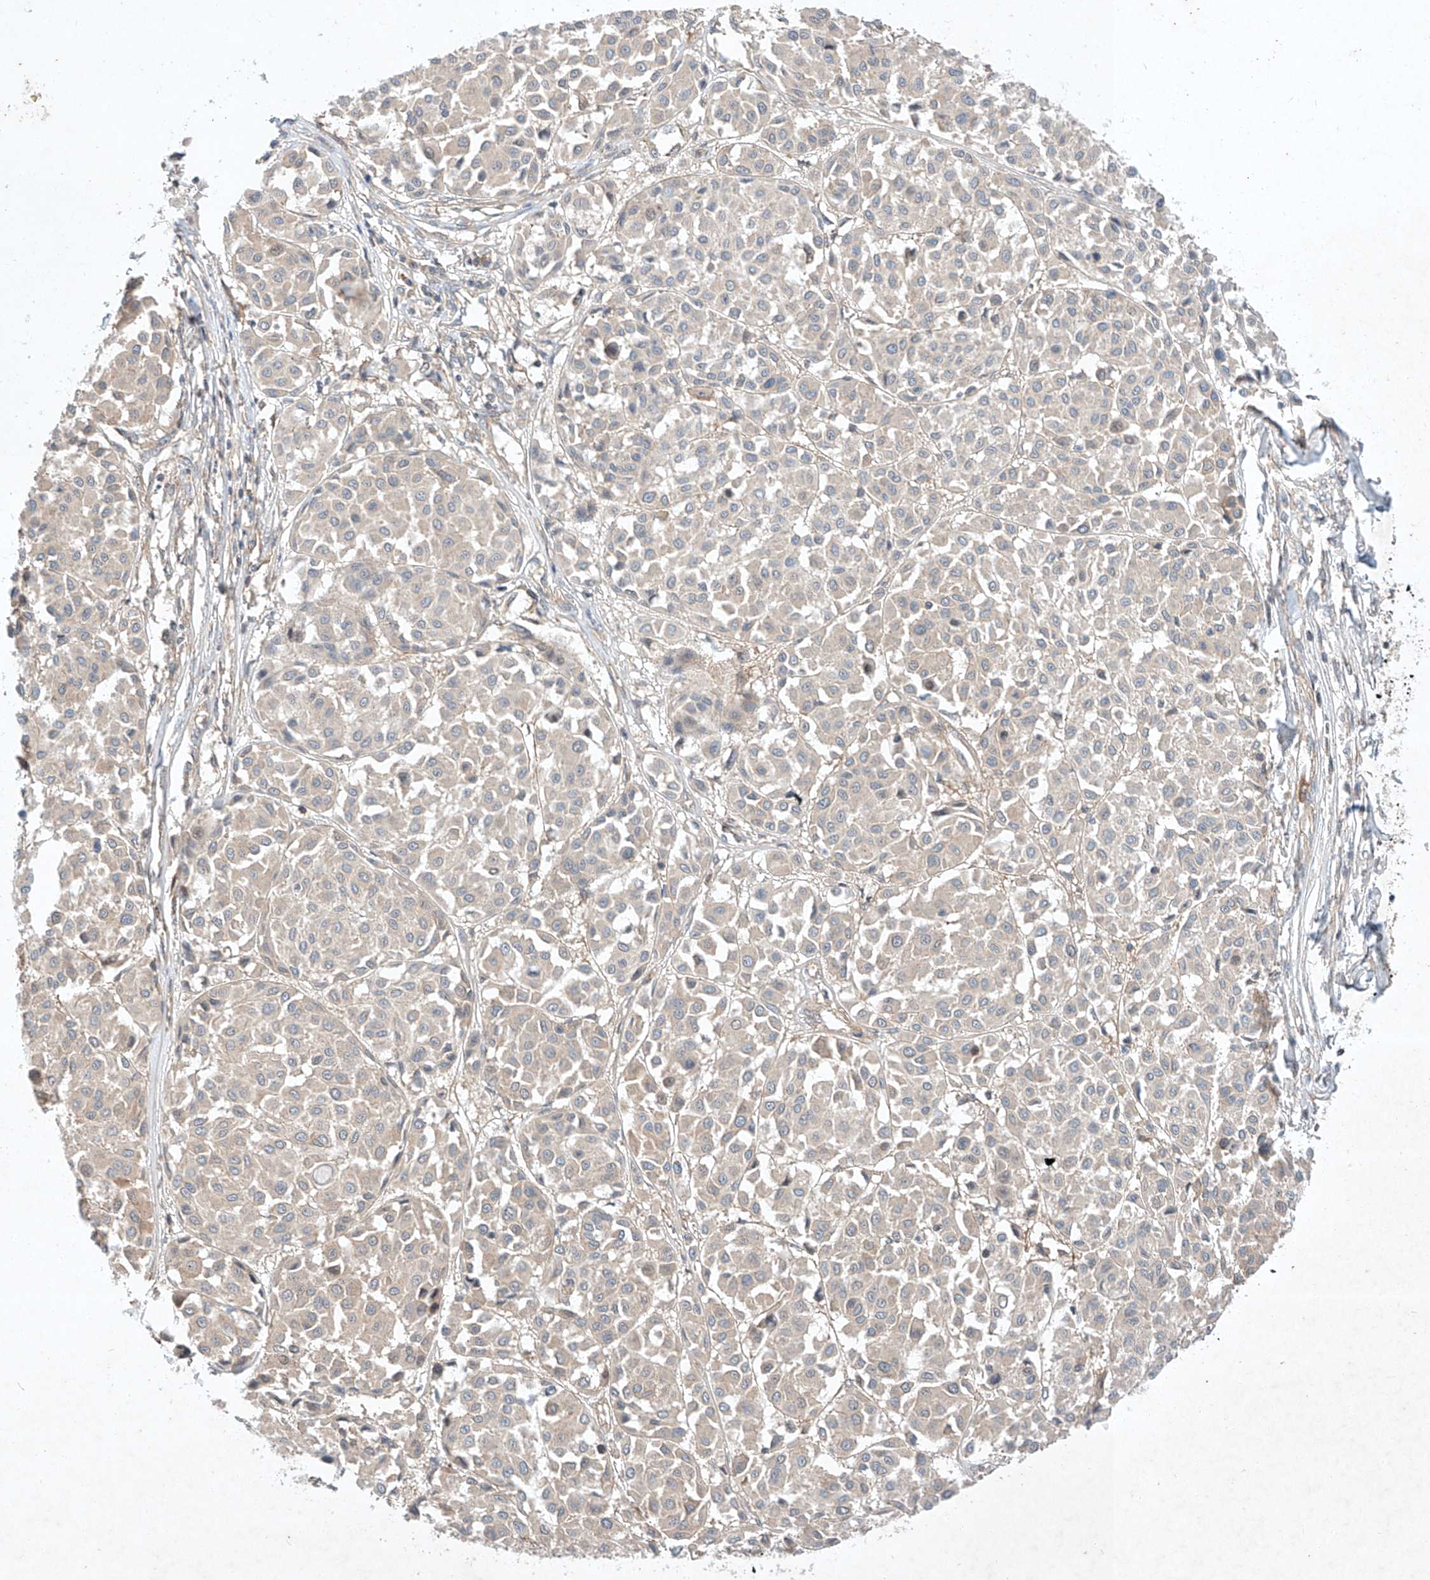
{"staining": {"intensity": "negative", "quantity": "none", "location": "none"}, "tissue": "melanoma", "cell_type": "Tumor cells", "image_type": "cancer", "snomed": [{"axis": "morphology", "description": "Malignant melanoma, Metastatic site"}, {"axis": "topography", "description": "Soft tissue"}], "caption": "This is an IHC micrograph of malignant melanoma (metastatic site). There is no expression in tumor cells.", "gene": "ARHGAP33", "patient": {"sex": "male", "age": 41}}